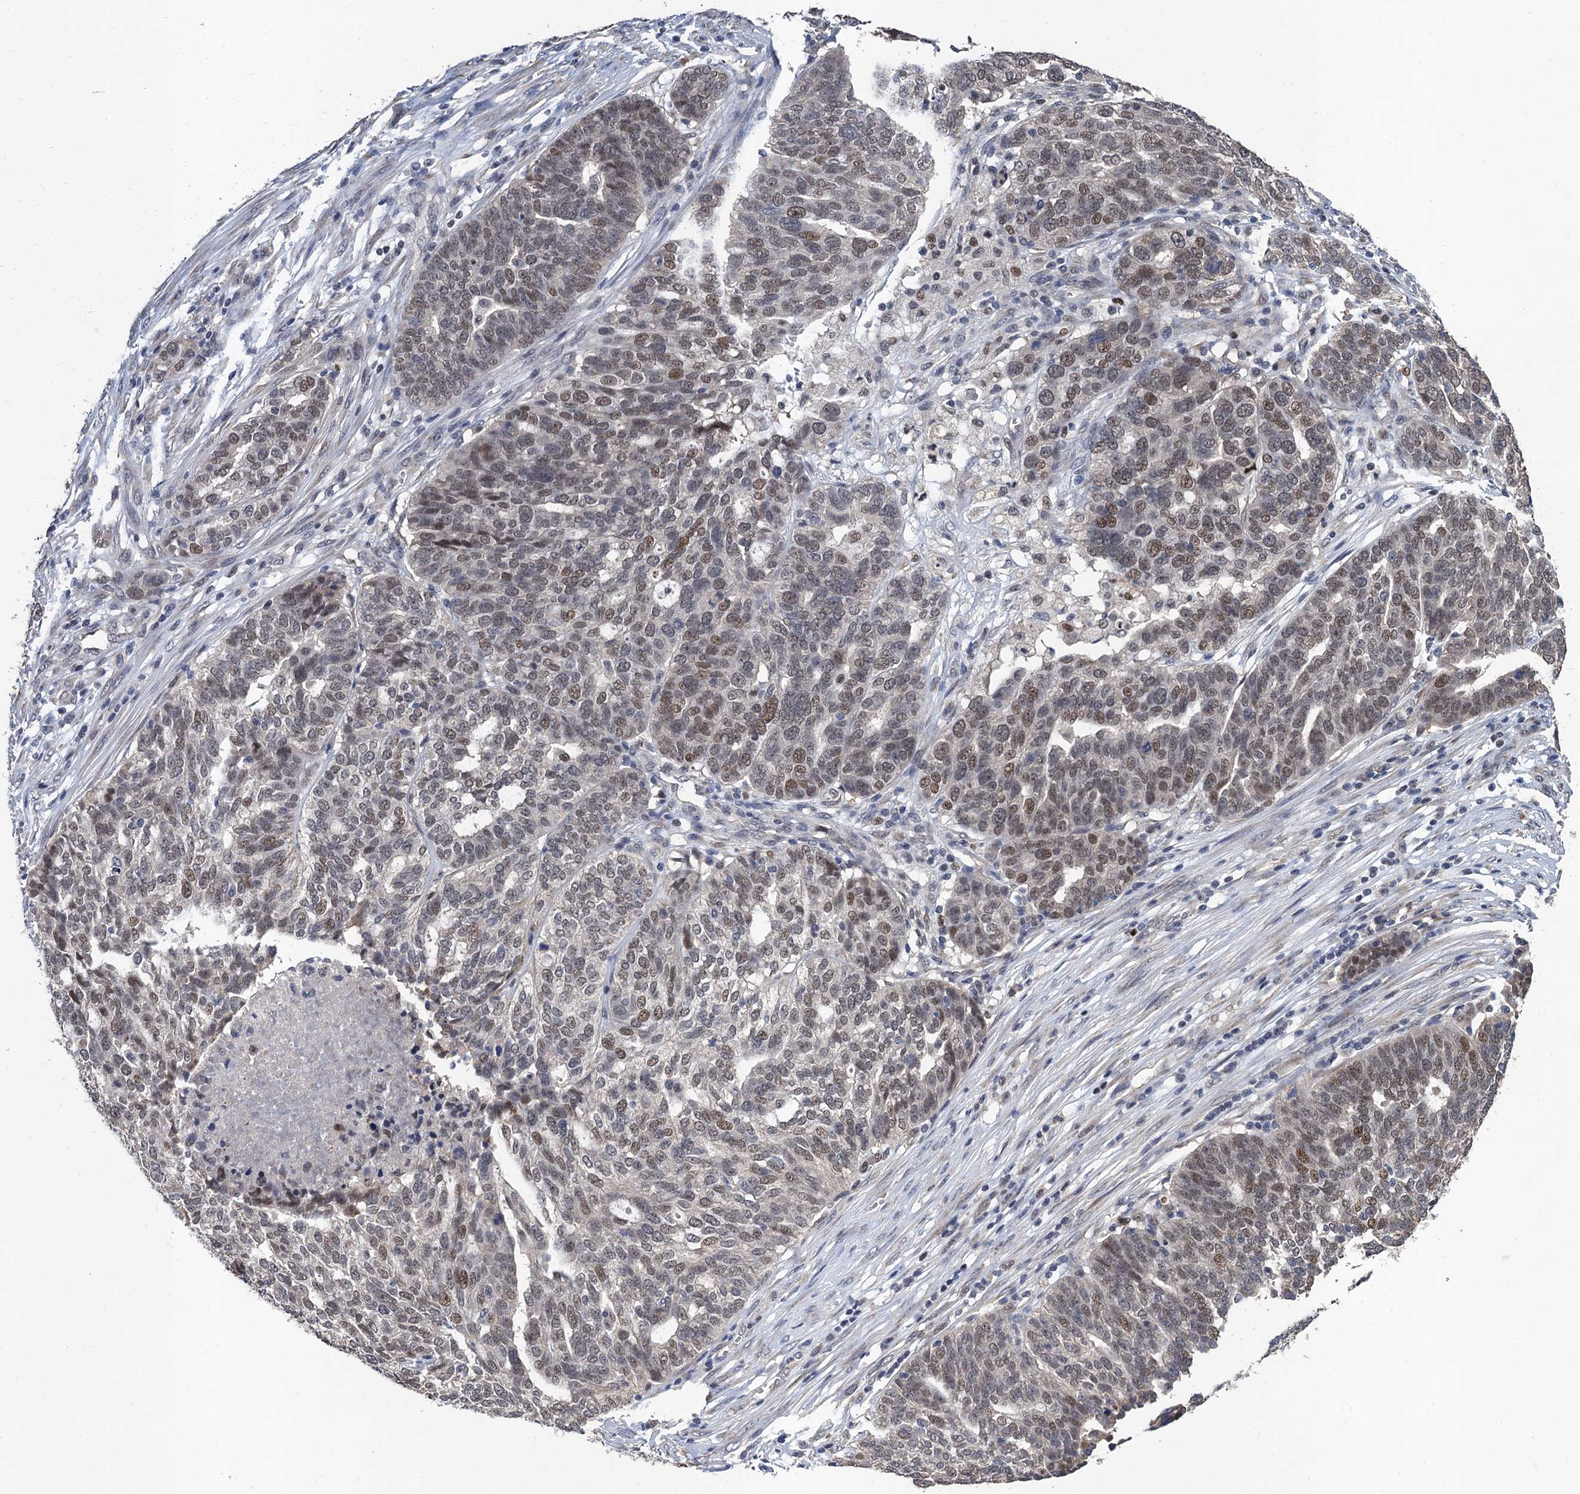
{"staining": {"intensity": "moderate", "quantity": "25%-75%", "location": "nuclear"}, "tissue": "ovarian cancer", "cell_type": "Tumor cells", "image_type": "cancer", "snomed": [{"axis": "morphology", "description": "Cystadenocarcinoma, serous, NOS"}, {"axis": "topography", "description": "Ovary"}], "caption": "Immunohistochemical staining of ovarian cancer displays medium levels of moderate nuclear protein staining in about 25%-75% of tumor cells. (Stains: DAB (3,3'-diaminobenzidine) in brown, nuclei in blue, Microscopy: brightfield microscopy at high magnification).", "gene": "TSEN34", "patient": {"sex": "female", "age": 59}}